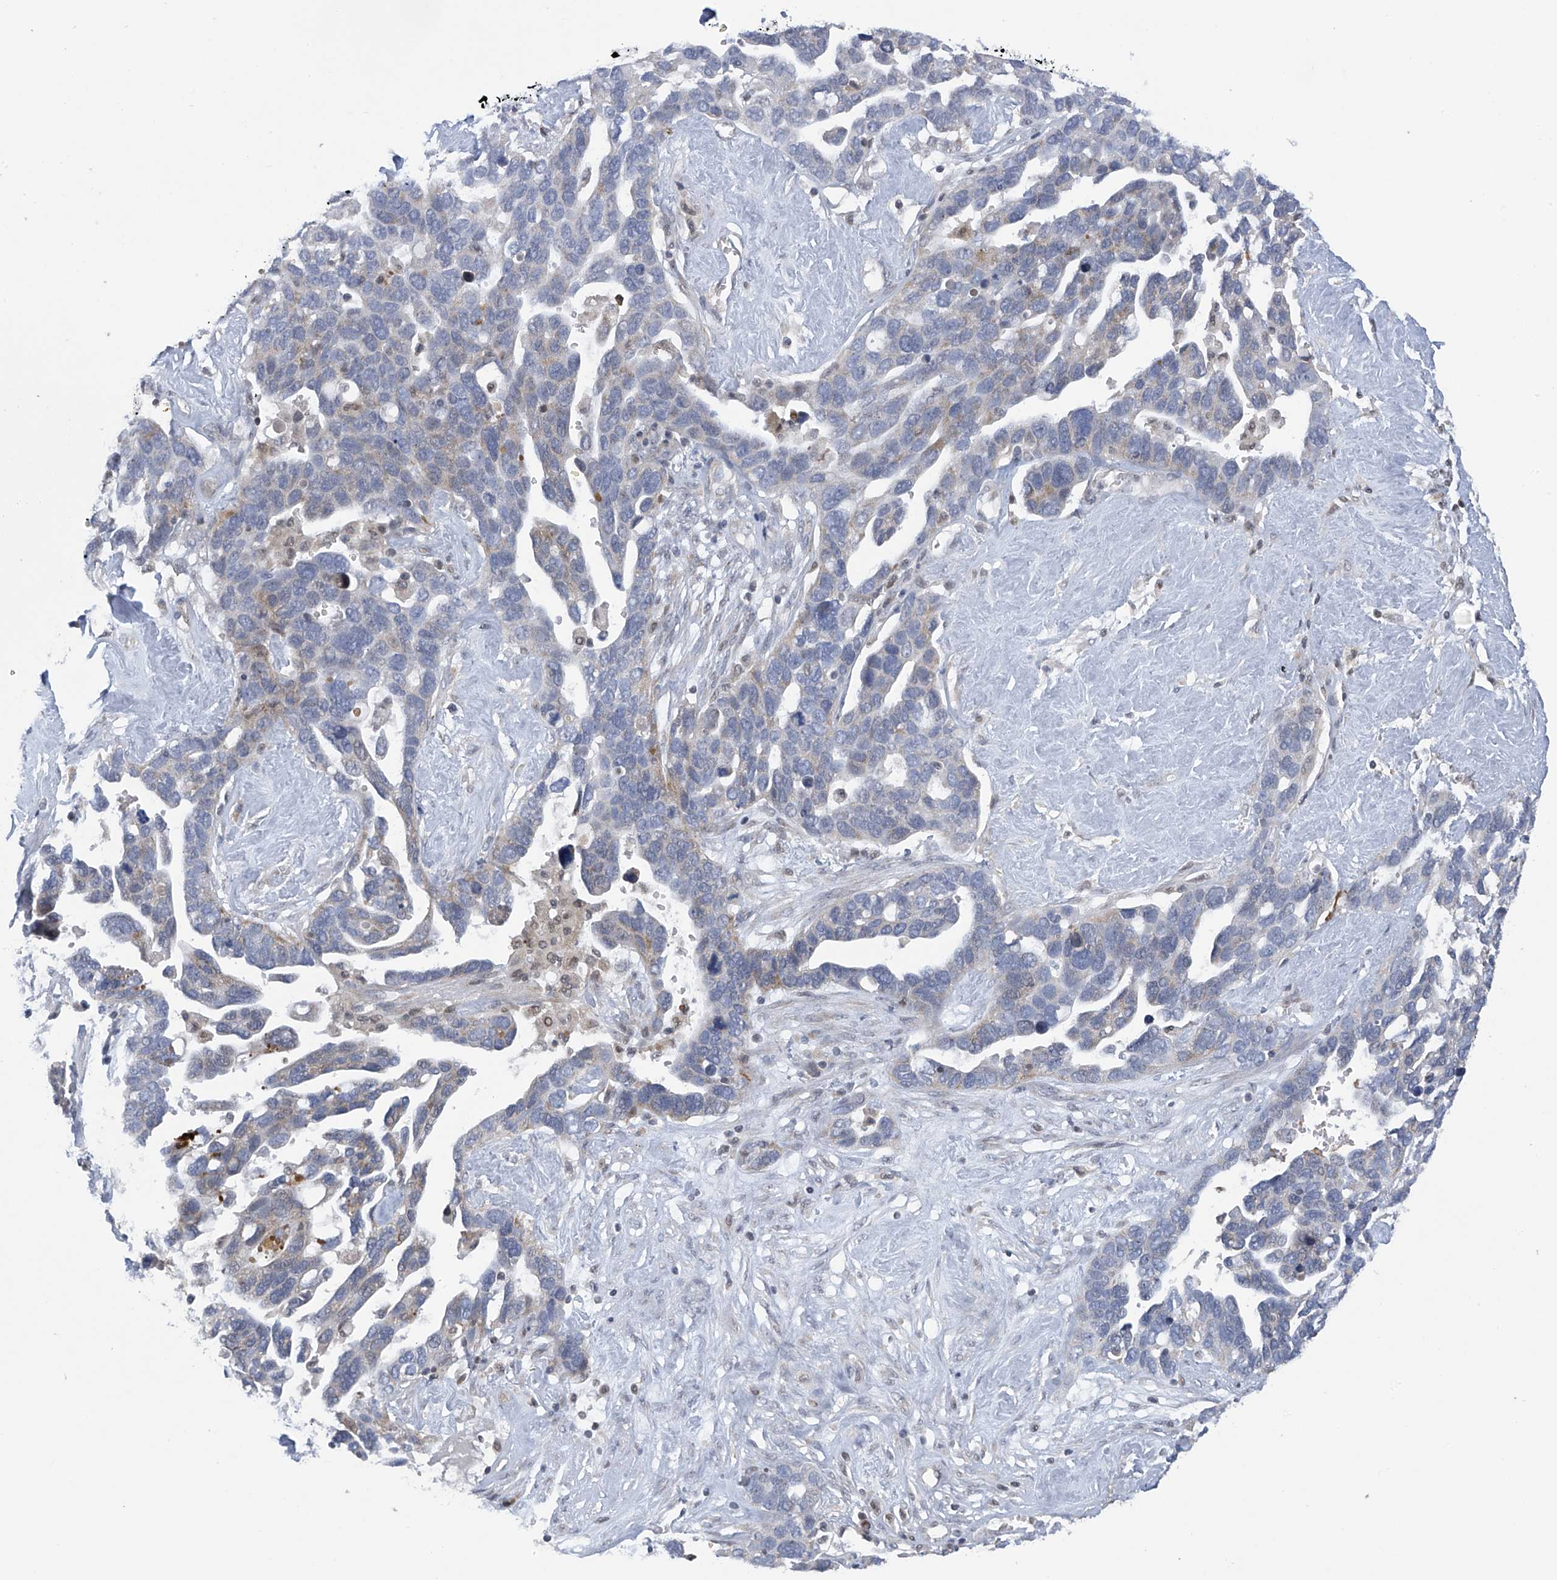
{"staining": {"intensity": "negative", "quantity": "none", "location": "none"}, "tissue": "ovarian cancer", "cell_type": "Tumor cells", "image_type": "cancer", "snomed": [{"axis": "morphology", "description": "Cystadenocarcinoma, serous, NOS"}, {"axis": "topography", "description": "Ovary"}], "caption": "IHC micrograph of neoplastic tissue: ovarian cancer (serous cystadenocarcinoma) stained with DAB (3,3'-diaminobenzidine) shows no significant protein staining in tumor cells.", "gene": "SLCO4A1", "patient": {"sex": "female", "age": 54}}